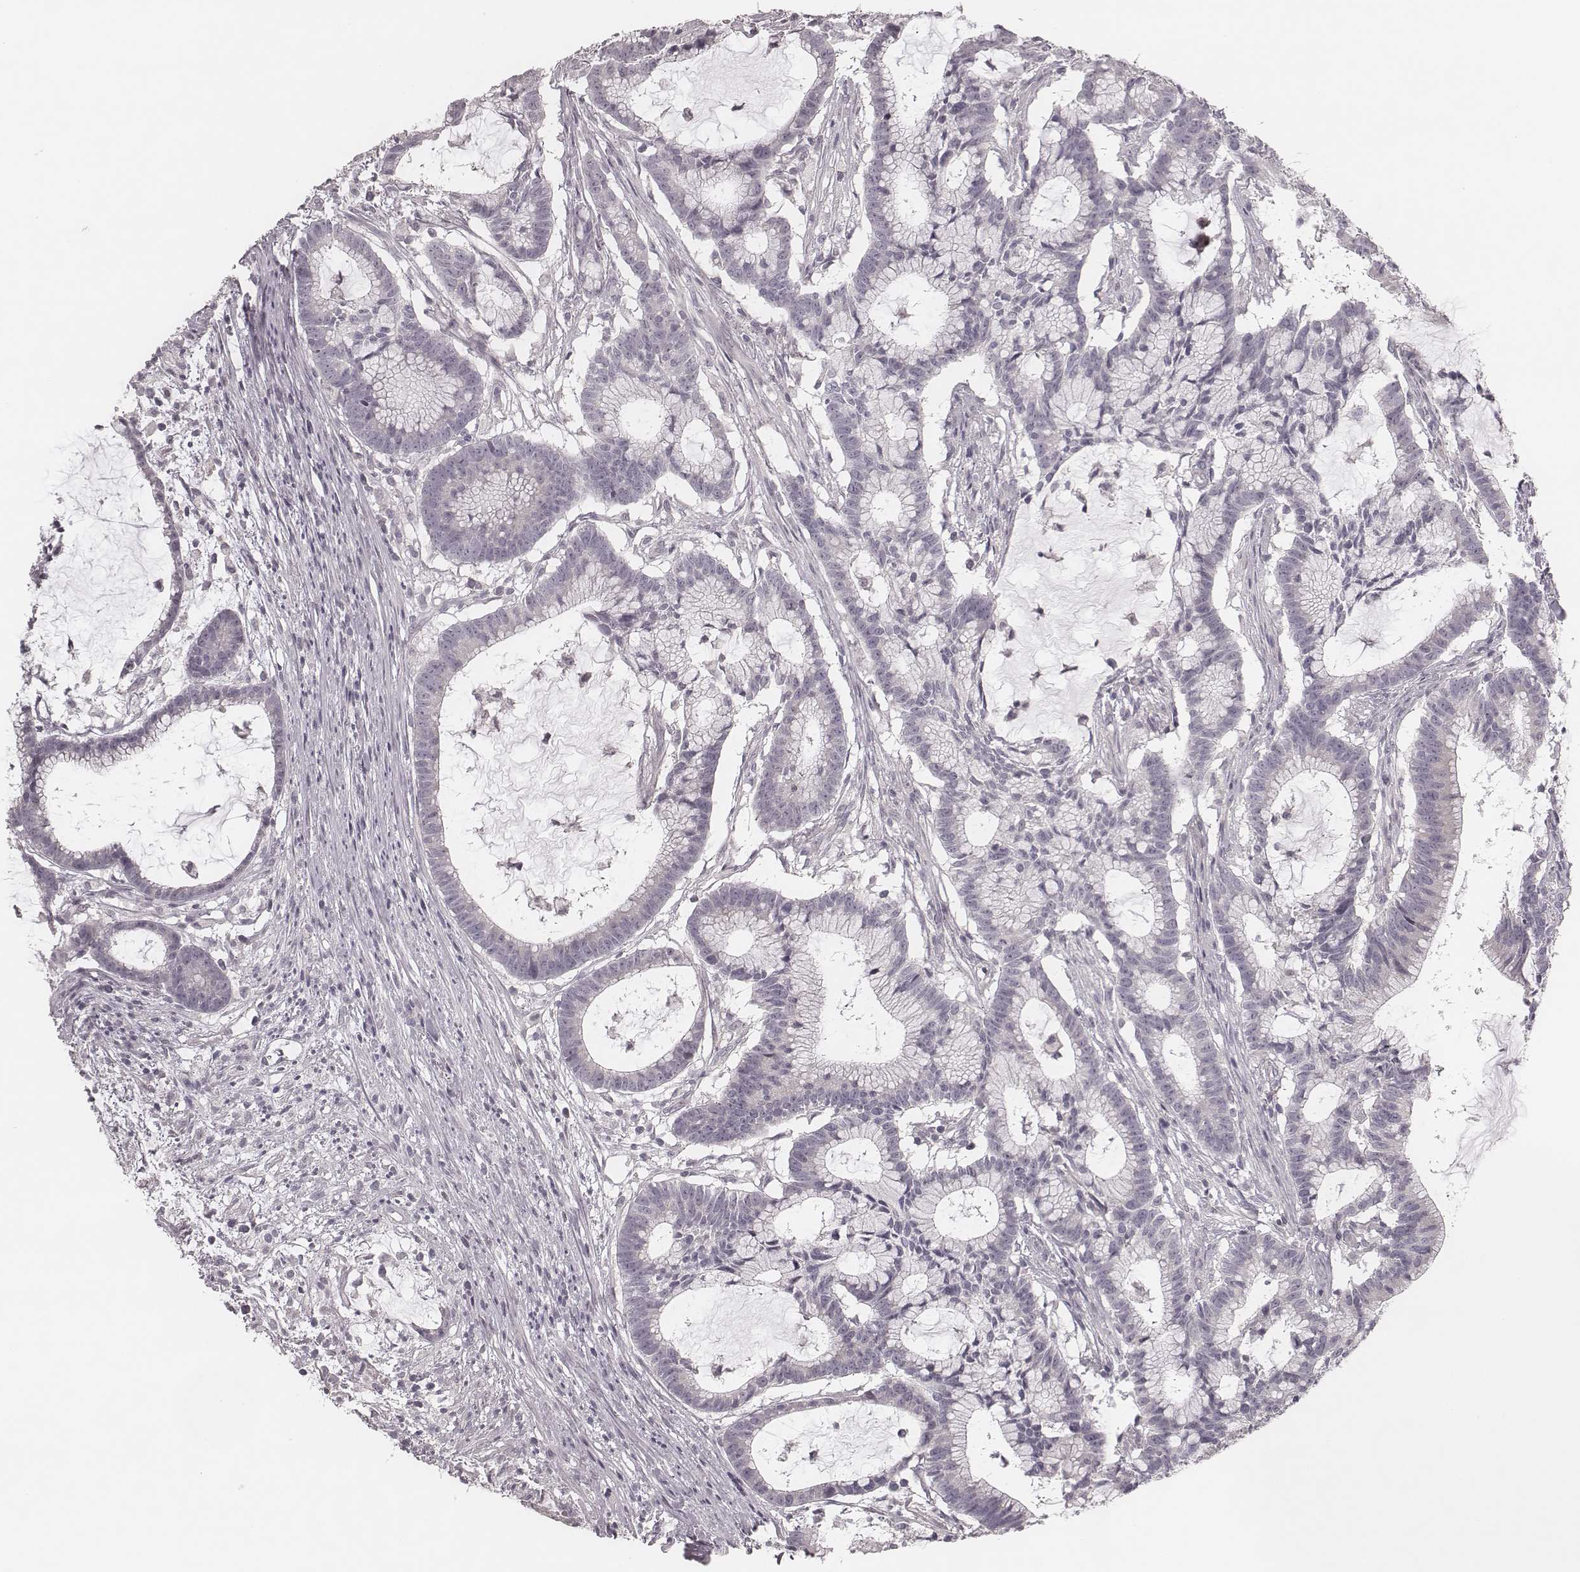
{"staining": {"intensity": "negative", "quantity": "none", "location": "none"}, "tissue": "colorectal cancer", "cell_type": "Tumor cells", "image_type": "cancer", "snomed": [{"axis": "morphology", "description": "Adenocarcinoma, NOS"}, {"axis": "topography", "description": "Colon"}], "caption": "High magnification brightfield microscopy of adenocarcinoma (colorectal) stained with DAB (brown) and counterstained with hematoxylin (blue): tumor cells show no significant expression.", "gene": "ACACB", "patient": {"sex": "female", "age": 78}}